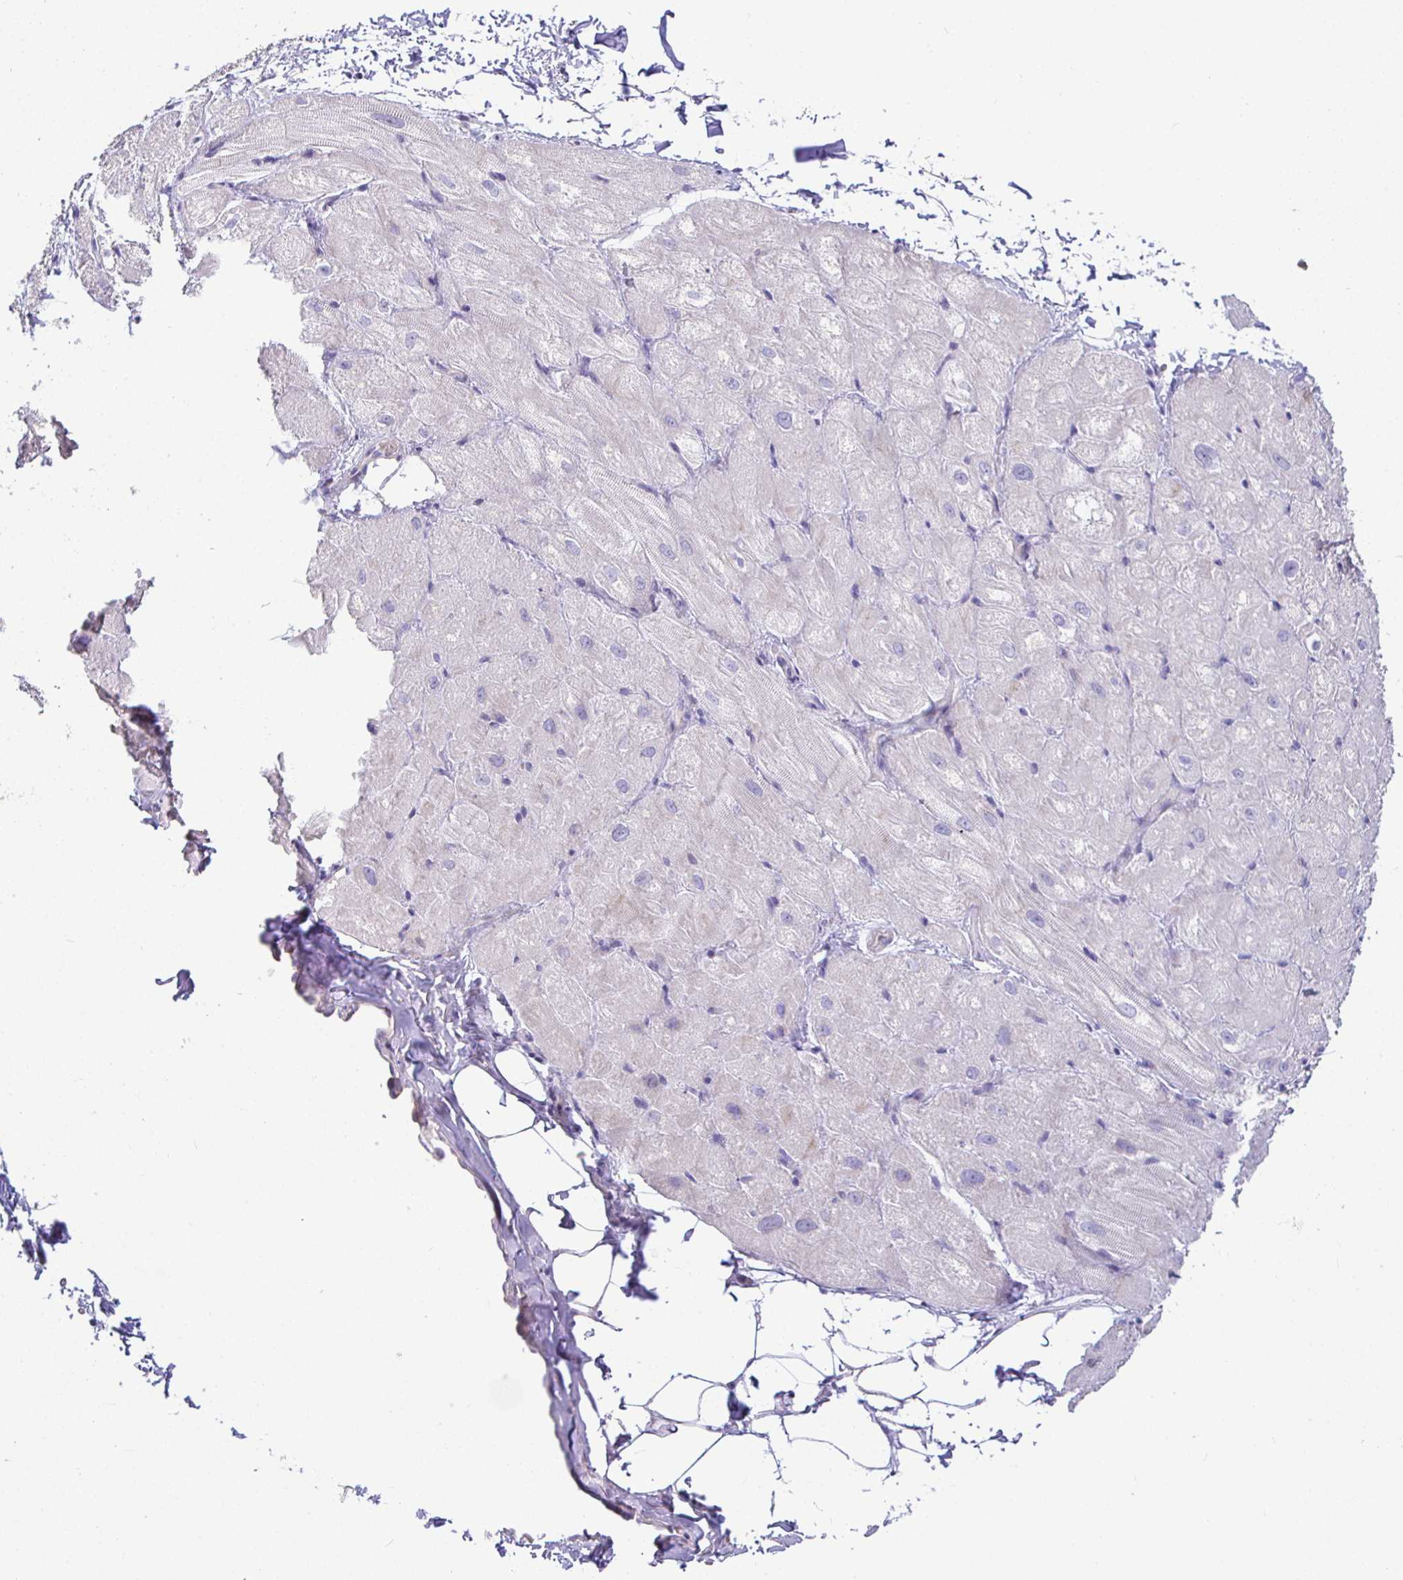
{"staining": {"intensity": "negative", "quantity": "none", "location": "none"}, "tissue": "heart muscle", "cell_type": "Cardiomyocytes", "image_type": "normal", "snomed": [{"axis": "morphology", "description": "Normal tissue, NOS"}, {"axis": "topography", "description": "Heart"}], "caption": "Immunohistochemistry (IHC) of normal heart muscle shows no expression in cardiomyocytes. (DAB (3,3'-diaminobenzidine) immunohistochemistry (IHC) visualized using brightfield microscopy, high magnification).", "gene": "SIRPA", "patient": {"sex": "male", "age": 62}}